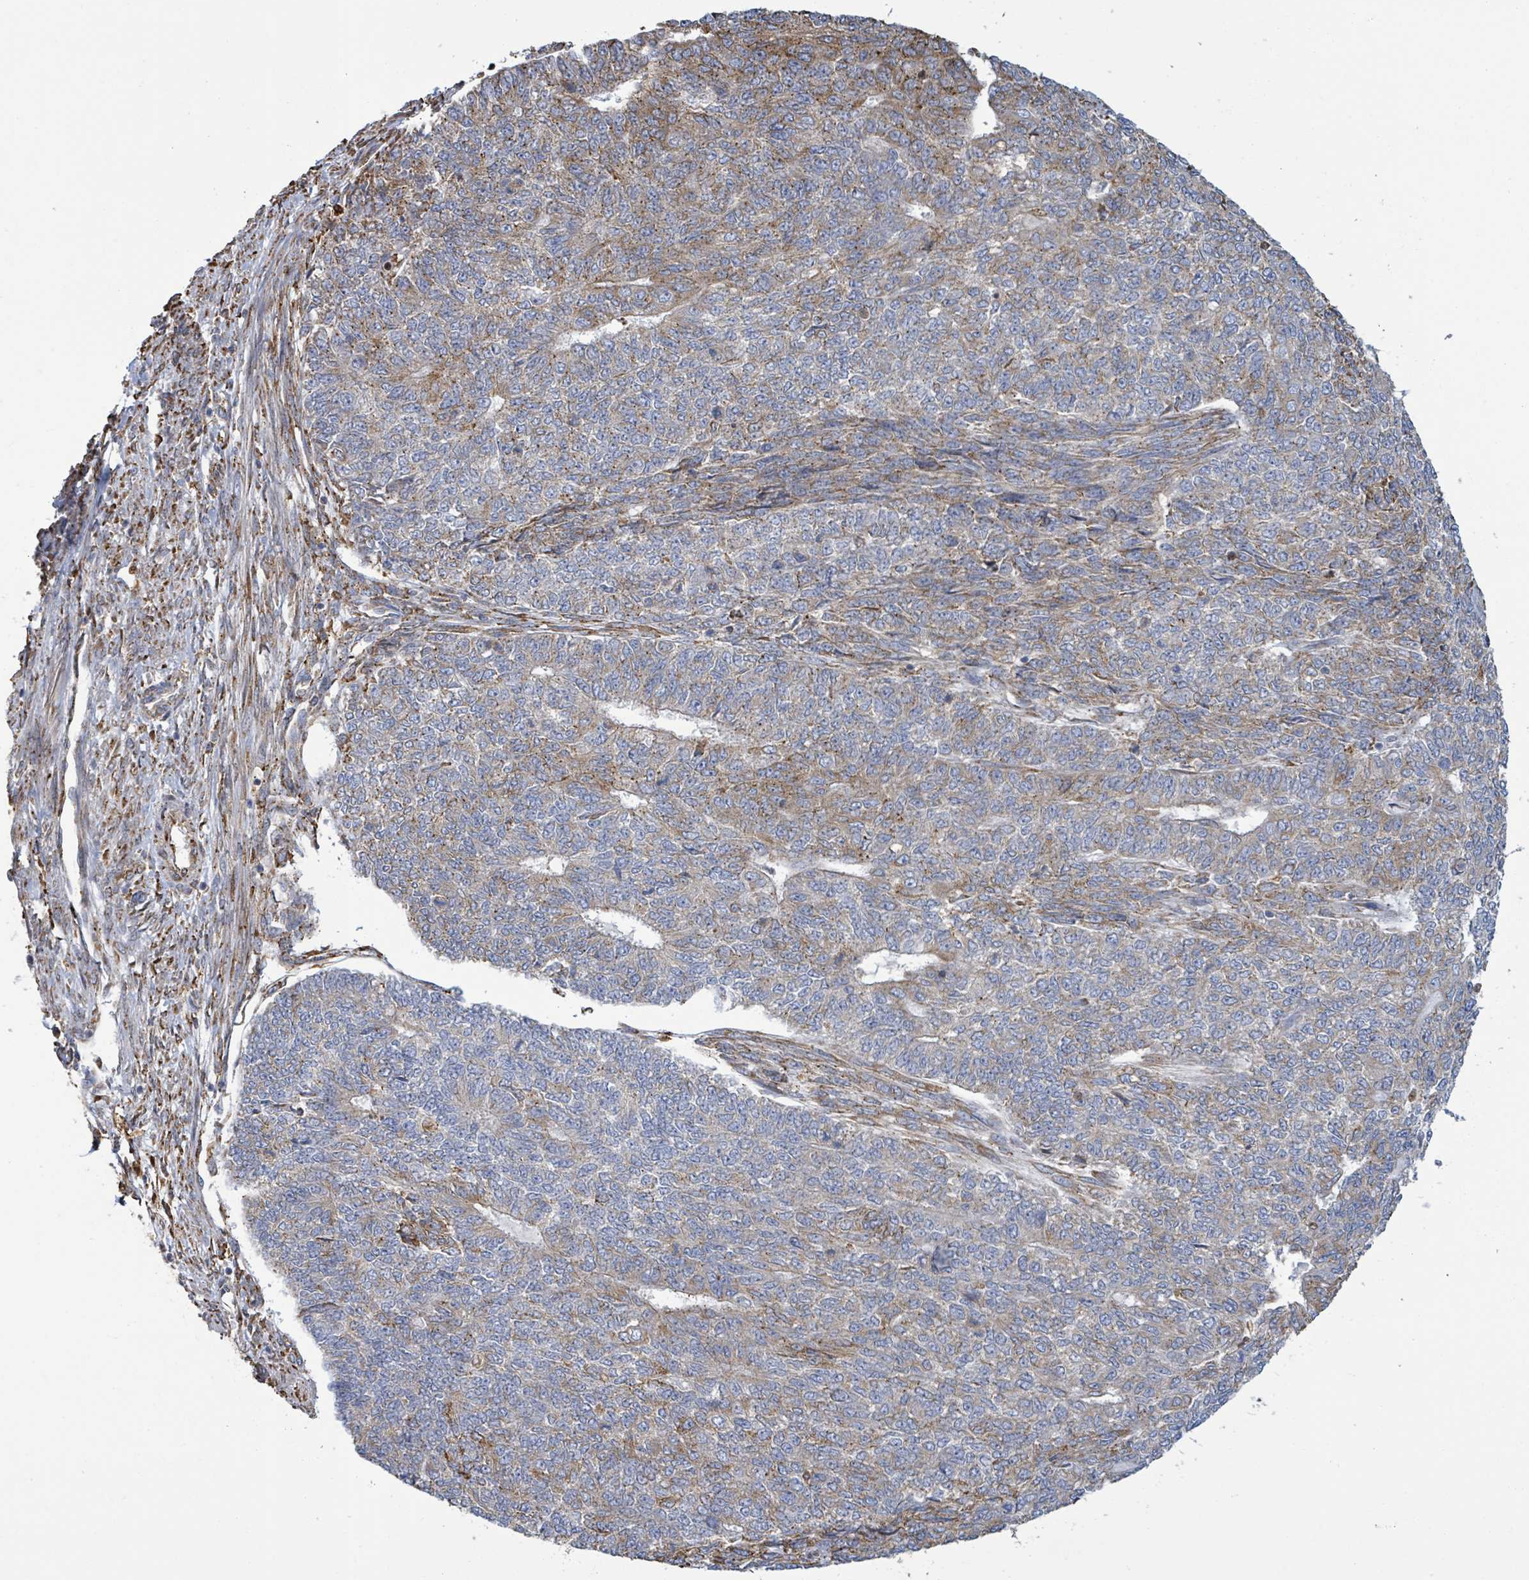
{"staining": {"intensity": "moderate", "quantity": "25%-75%", "location": "cytoplasmic/membranous"}, "tissue": "endometrial cancer", "cell_type": "Tumor cells", "image_type": "cancer", "snomed": [{"axis": "morphology", "description": "Adenocarcinoma, NOS"}, {"axis": "topography", "description": "Endometrium"}], "caption": "A high-resolution image shows IHC staining of endometrial cancer, which exhibits moderate cytoplasmic/membranous expression in about 25%-75% of tumor cells. Nuclei are stained in blue.", "gene": "RFPL4A", "patient": {"sex": "female", "age": 32}}